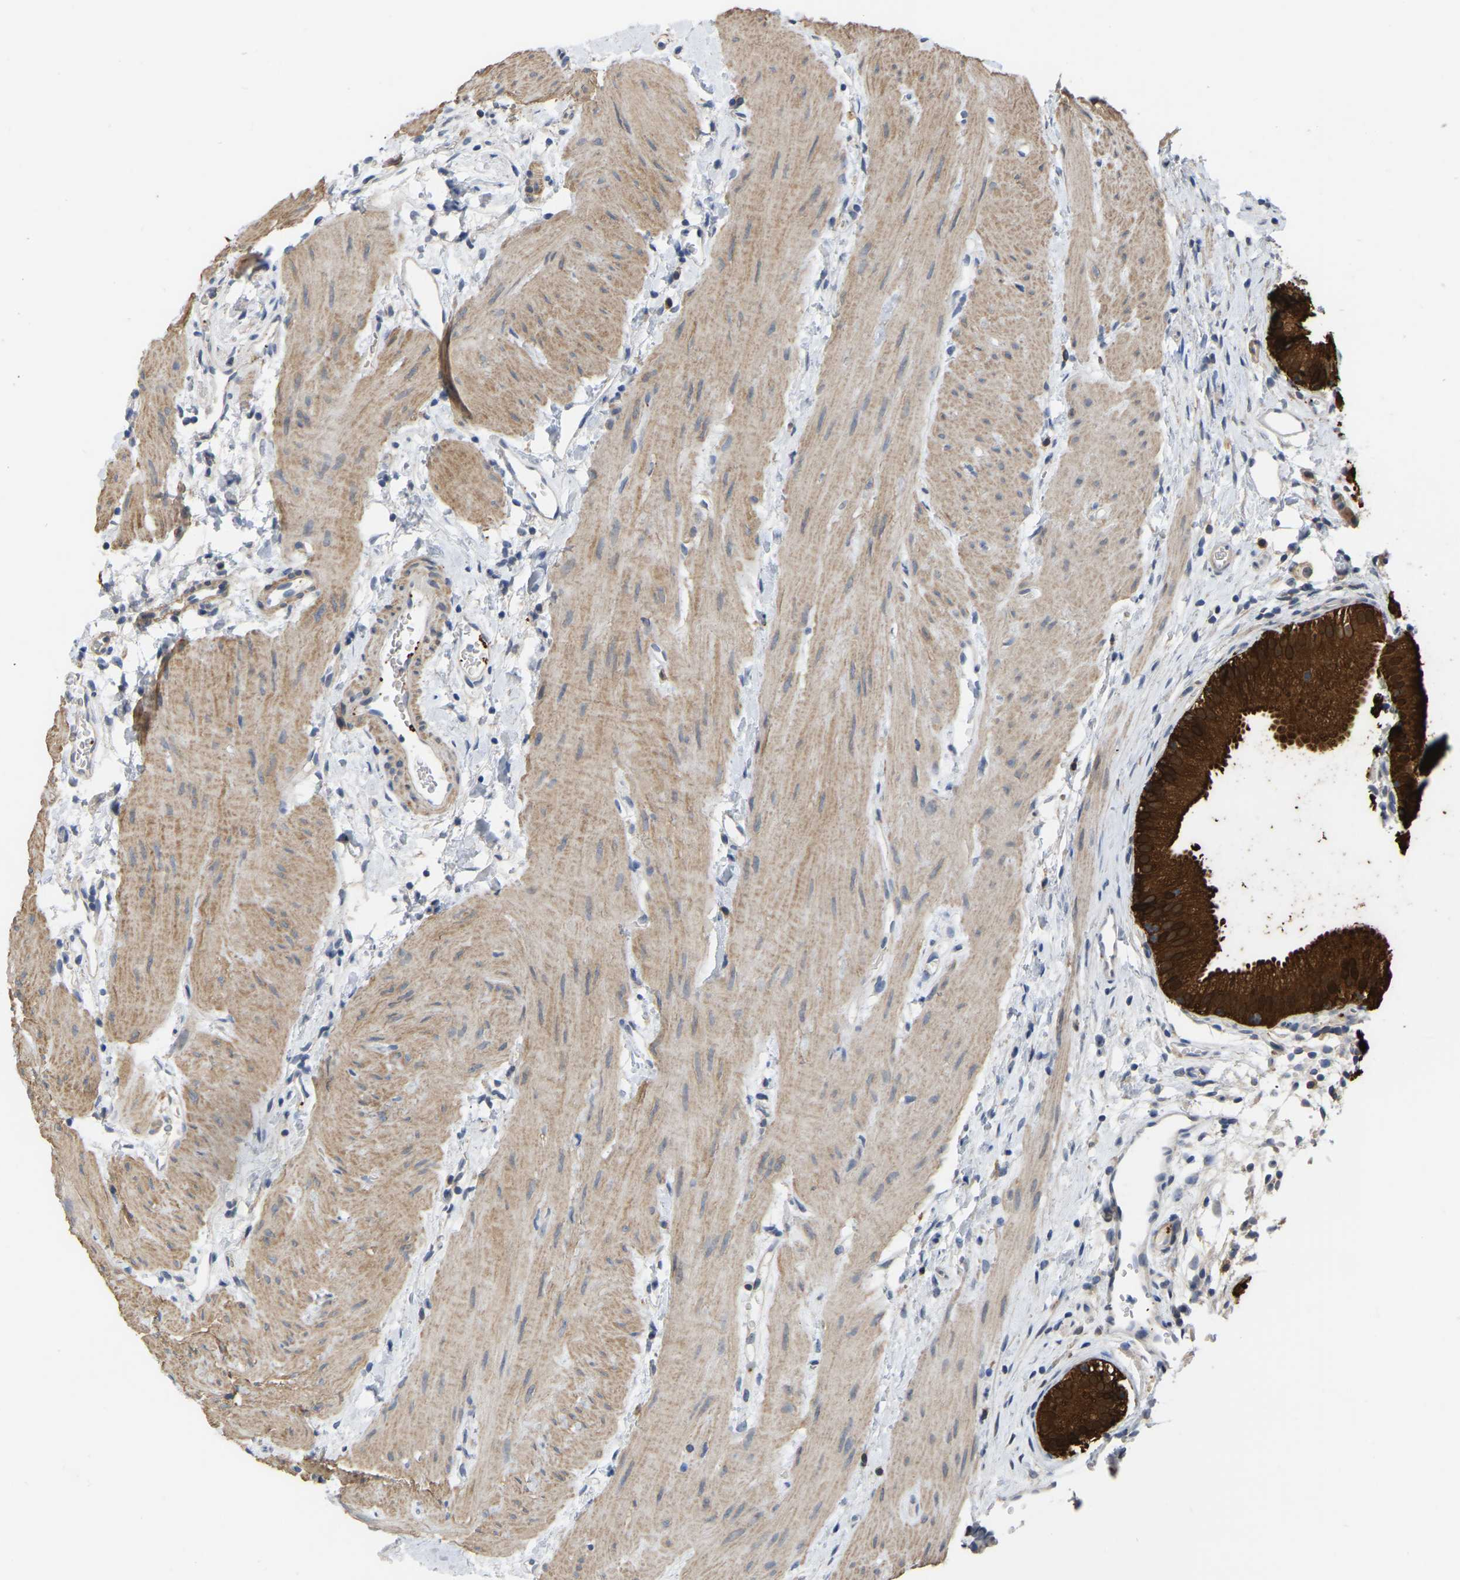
{"staining": {"intensity": "strong", "quantity": ">75%", "location": "cytoplasmic/membranous"}, "tissue": "gallbladder", "cell_type": "Glandular cells", "image_type": "normal", "snomed": [{"axis": "morphology", "description": "Normal tissue, NOS"}, {"axis": "topography", "description": "Gallbladder"}], "caption": "This is an image of immunohistochemistry staining of normal gallbladder, which shows strong expression in the cytoplasmic/membranous of glandular cells.", "gene": "ZNF449", "patient": {"sex": "female", "age": 26}}